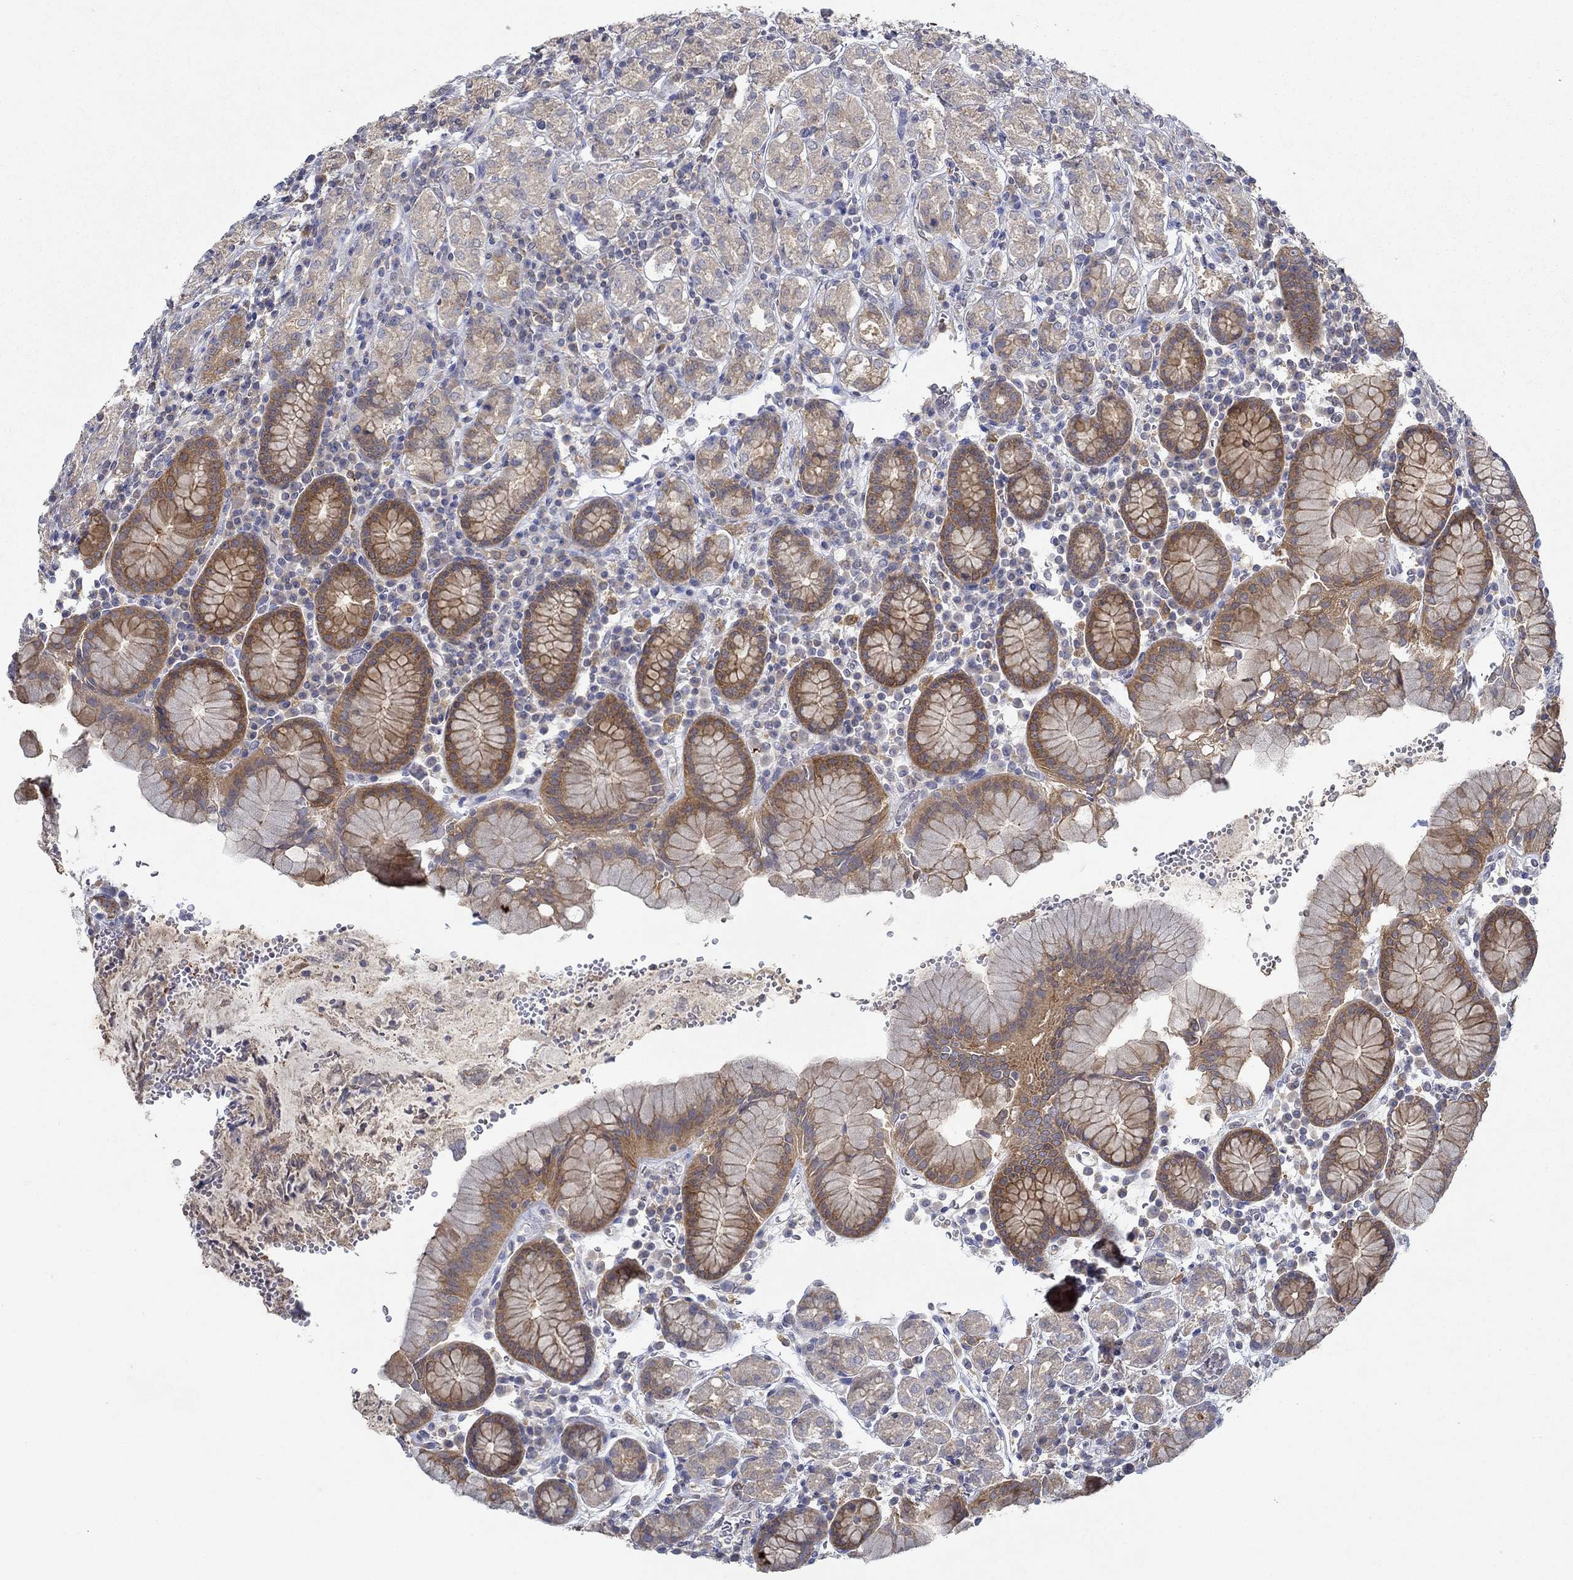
{"staining": {"intensity": "moderate", "quantity": "25%-75%", "location": "cytoplasmic/membranous"}, "tissue": "stomach", "cell_type": "Glandular cells", "image_type": "normal", "snomed": [{"axis": "morphology", "description": "Normal tissue, NOS"}, {"axis": "topography", "description": "Stomach, upper"}, {"axis": "topography", "description": "Stomach"}], "caption": "A medium amount of moderate cytoplasmic/membranous expression is identified in approximately 25%-75% of glandular cells in benign stomach.", "gene": "MTHFR", "patient": {"sex": "male", "age": 62}}